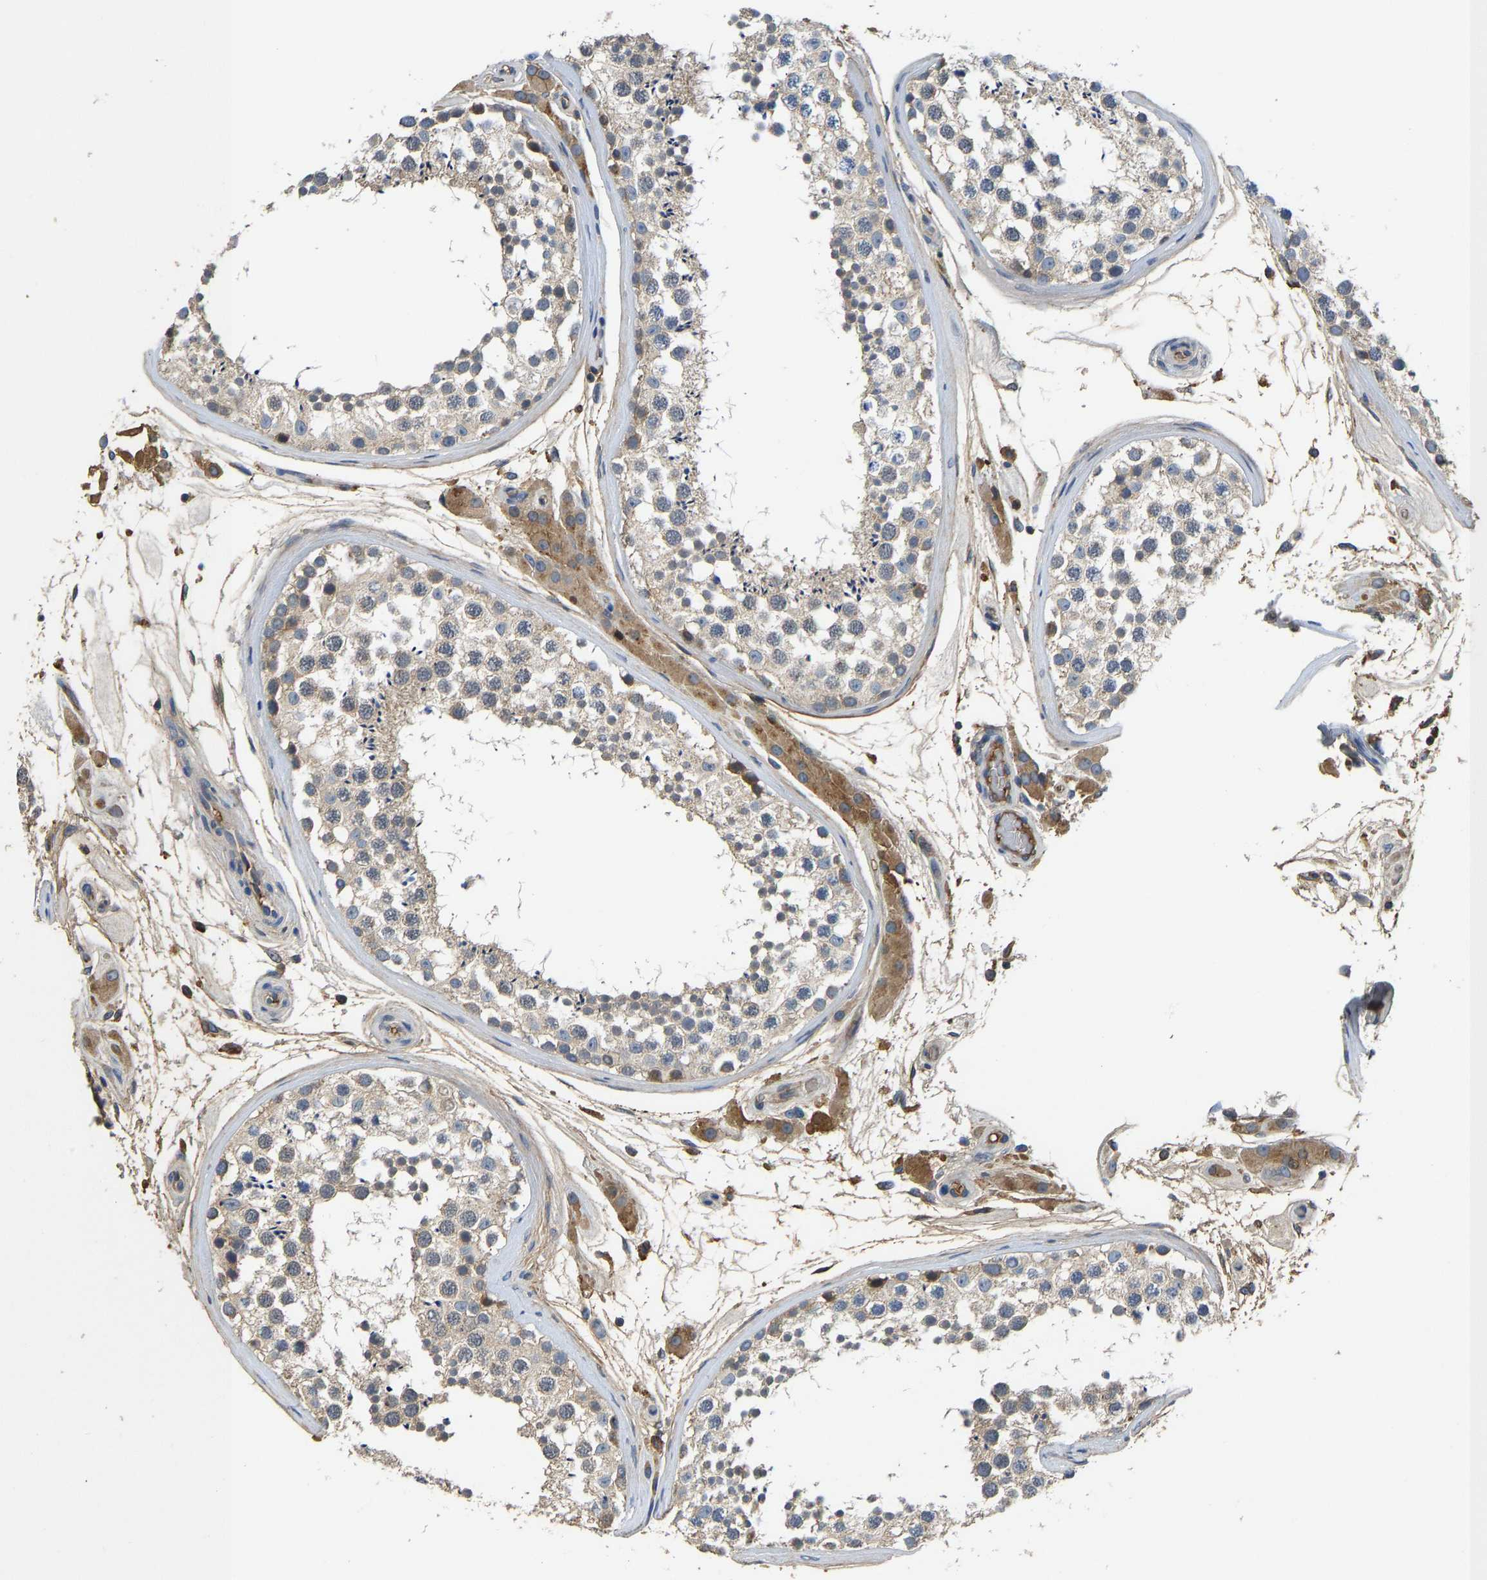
{"staining": {"intensity": "strong", "quantity": "<25%", "location": "cytoplasmic/membranous,nuclear"}, "tissue": "testis", "cell_type": "Cells in seminiferous ducts", "image_type": "normal", "snomed": [{"axis": "morphology", "description": "Normal tissue, NOS"}, {"axis": "topography", "description": "Testis"}], "caption": "IHC histopathology image of benign testis: testis stained using immunohistochemistry reveals medium levels of strong protein expression localized specifically in the cytoplasmic/membranous,nuclear of cells in seminiferous ducts, appearing as a cytoplasmic/membranous,nuclear brown color.", "gene": "VCPKMT", "patient": {"sex": "male", "age": 46}}